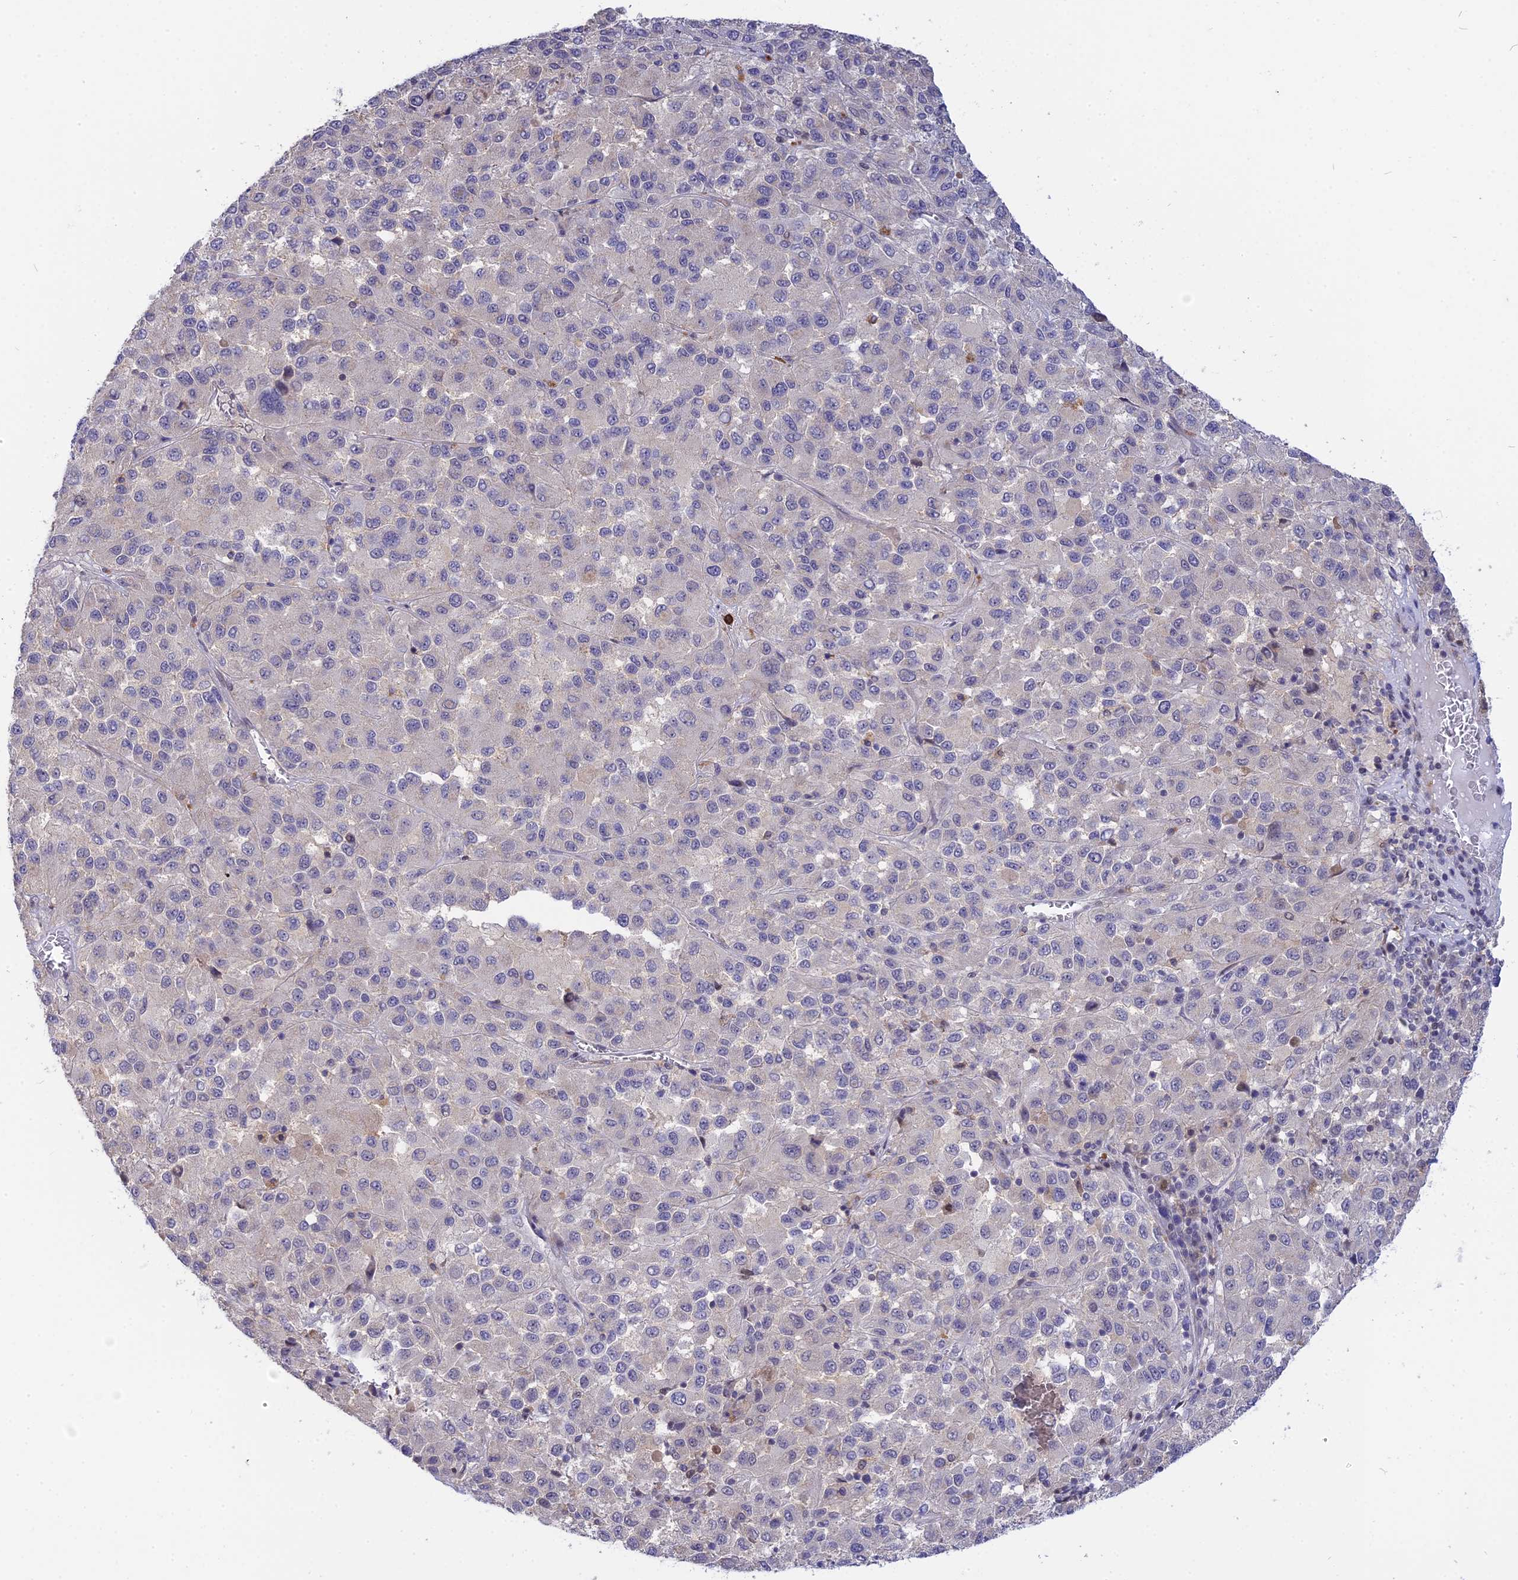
{"staining": {"intensity": "negative", "quantity": "none", "location": "none"}, "tissue": "melanoma", "cell_type": "Tumor cells", "image_type": "cancer", "snomed": [{"axis": "morphology", "description": "Malignant melanoma, Metastatic site"}, {"axis": "topography", "description": "Lung"}], "caption": "Immunohistochemistry of human malignant melanoma (metastatic site) demonstrates no positivity in tumor cells. The staining is performed using DAB (3,3'-diaminobenzidine) brown chromogen with nuclei counter-stained in using hematoxylin.", "gene": "KCTD14", "patient": {"sex": "male", "age": 64}}